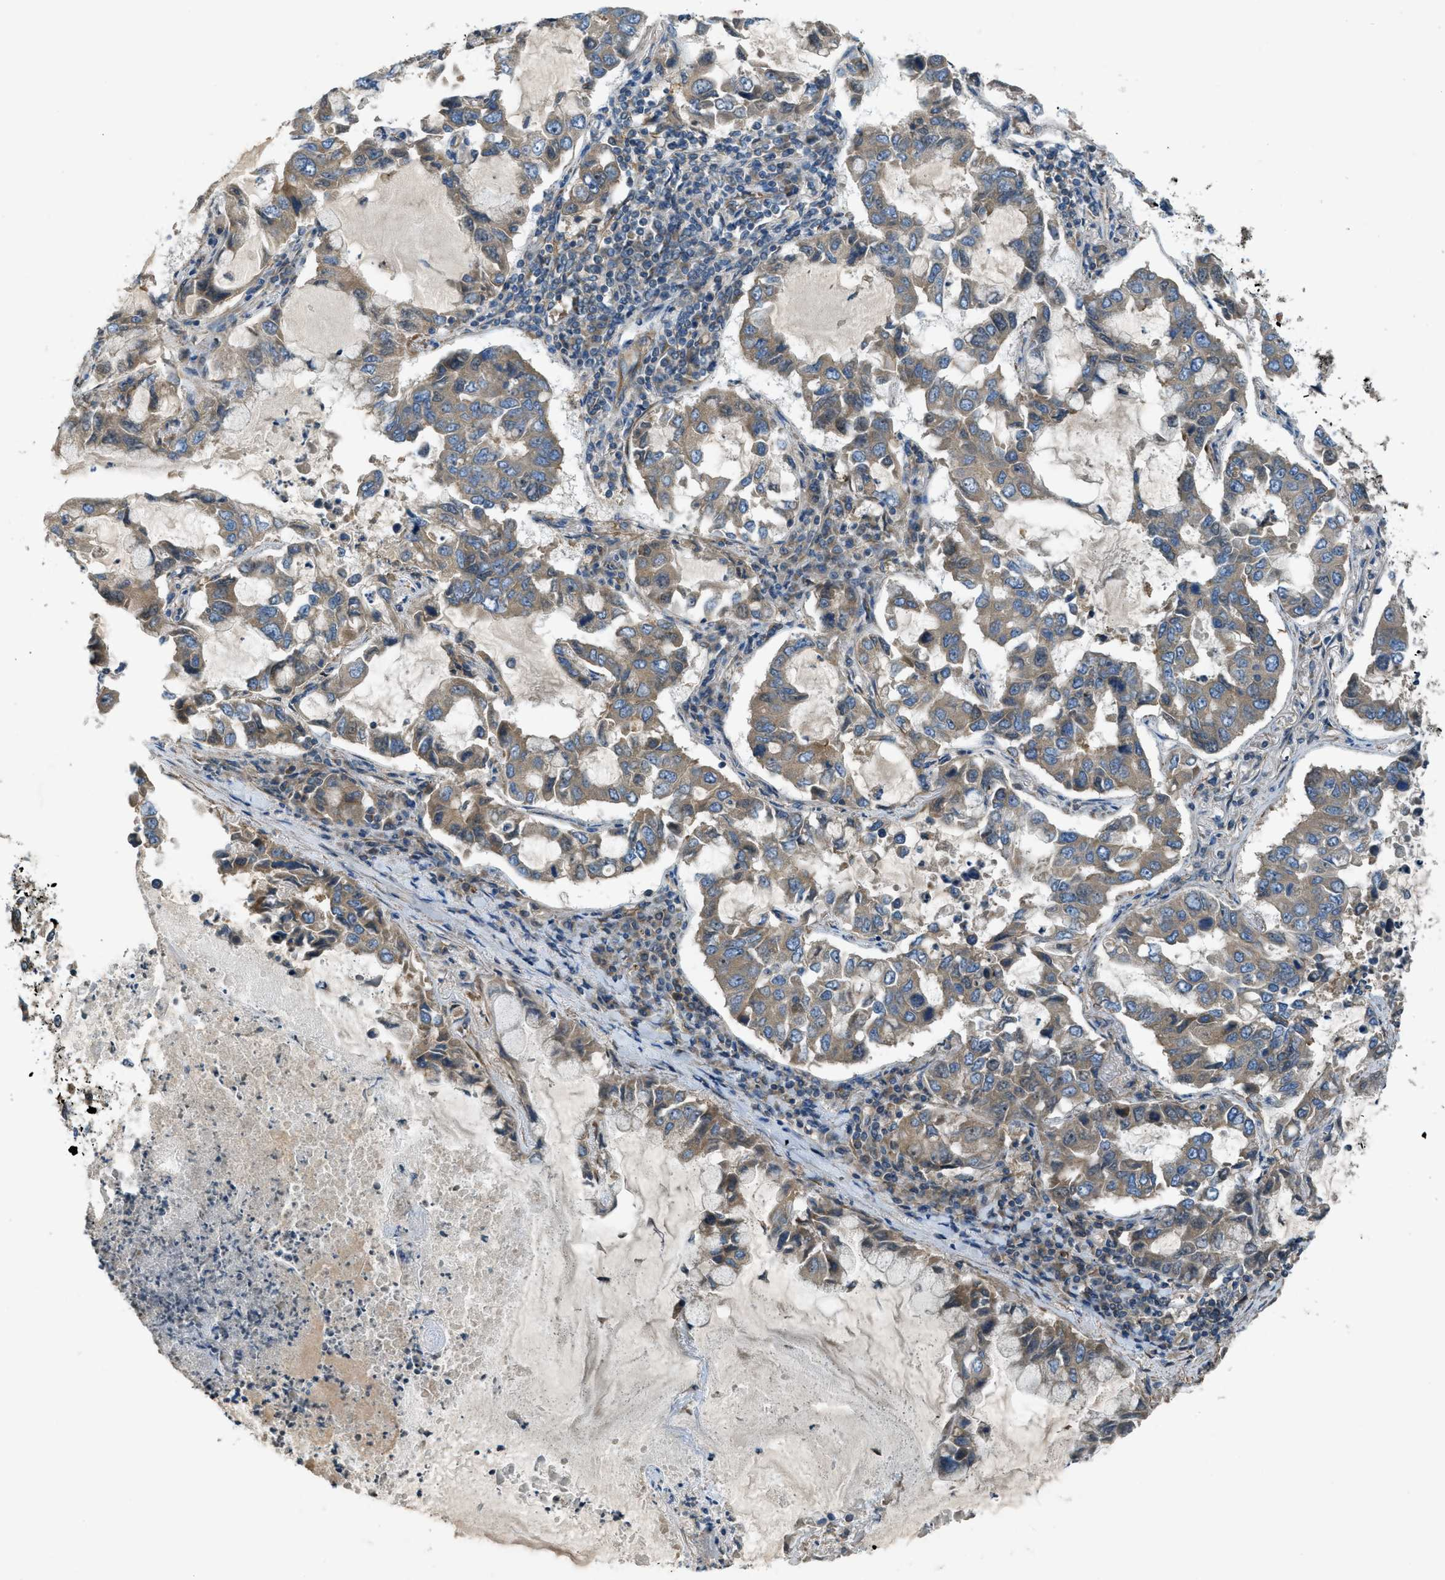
{"staining": {"intensity": "moderate", "quantity": ">75%", "location": "cytoplasmic/membranous"}, "tissue": "lung cancer", "cell_type": "Tumor cells", "image_type": "cancer", "snomed": [{"axis": "morphology", "description": "Adenocarcinoma, NOS"}, {"axis": "topography", "description": "Lung"}], "caption": "Lung cancer (adenocarcinoma) stained with immunohistochemistry (IHC) exhibits moderate cytoplasmic/membranous expression in approximately >75% of tumor cells. (brown staining indicates protein expression, while blue staining denotes nuclei).", "gene": "VEZT", "patient": {"sex": "male", "age": 64}}